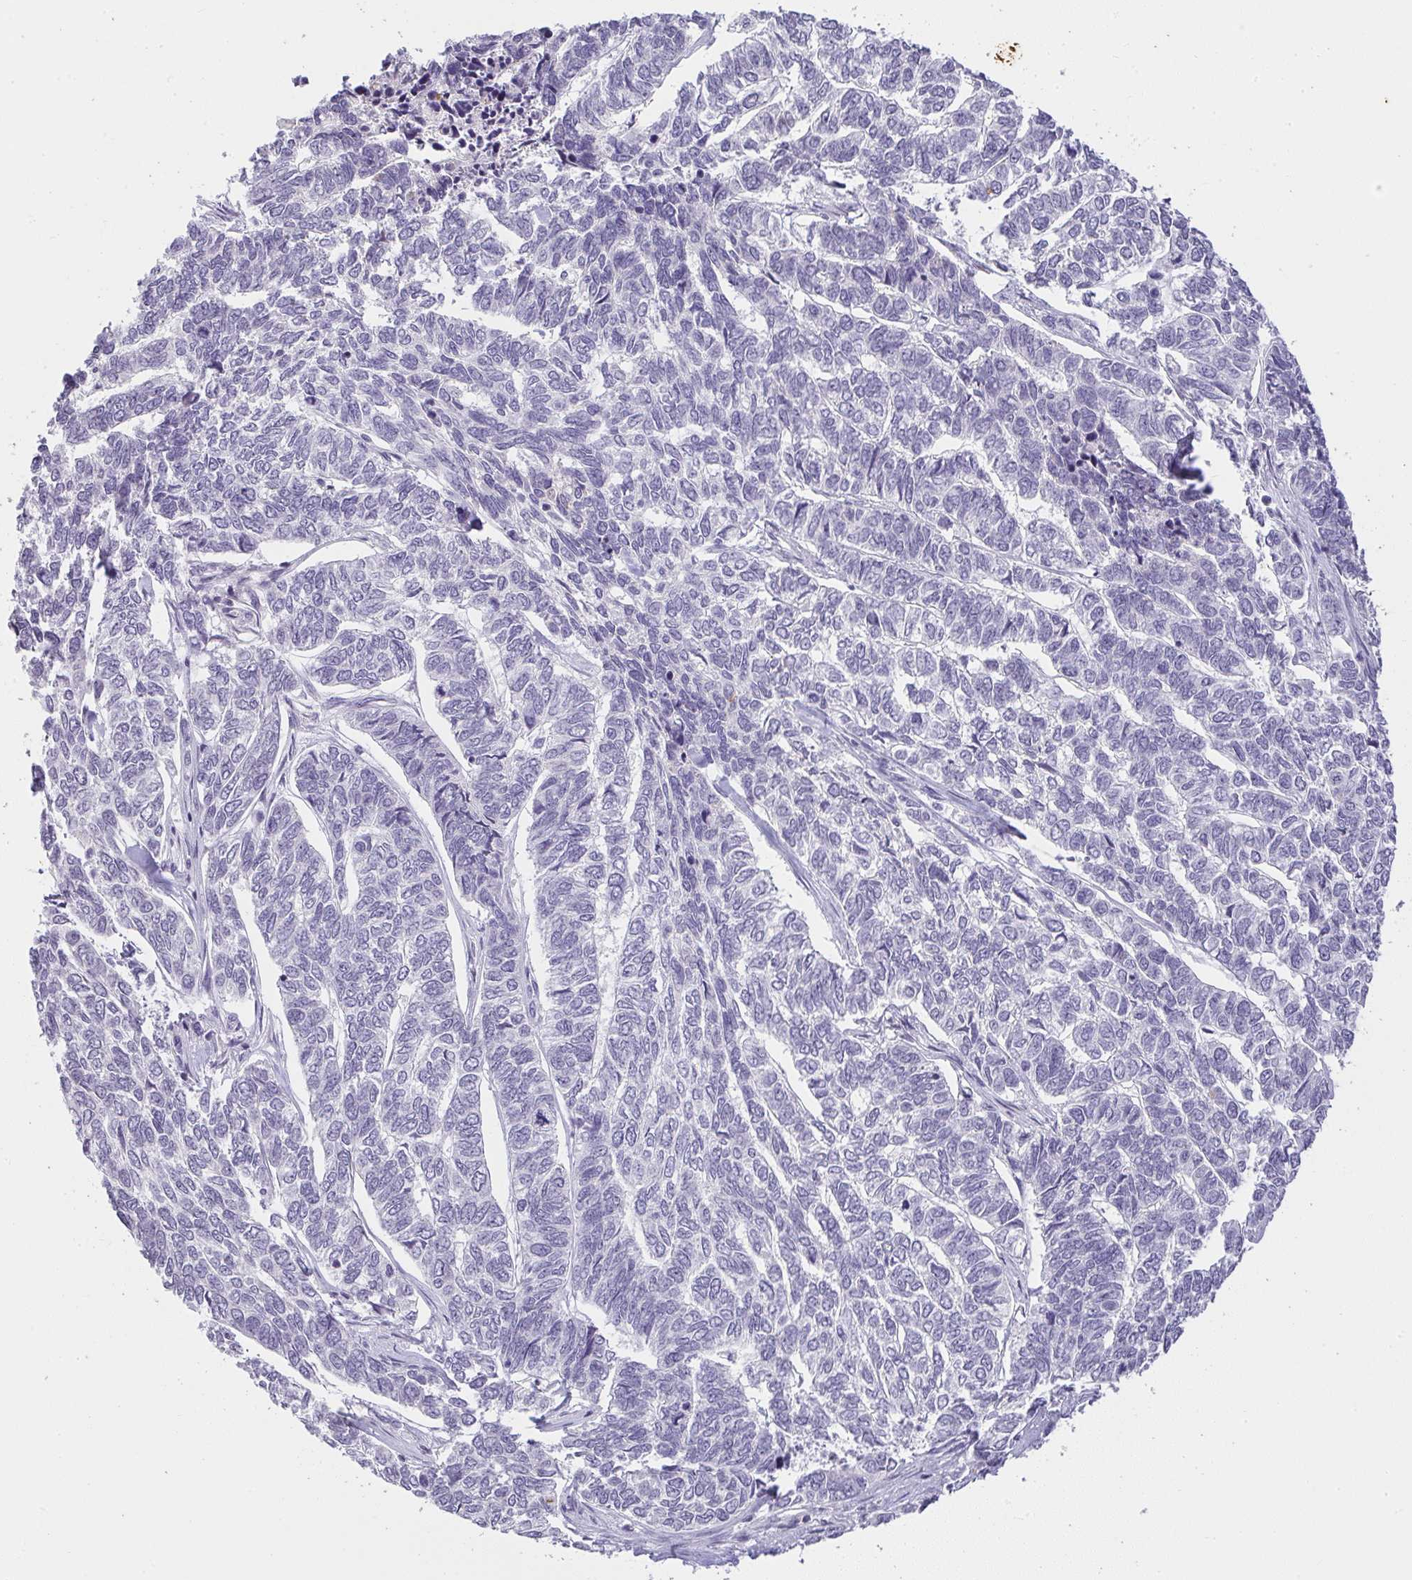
{"staining": {"intensity": "negative", "quantity": "none", "location": "none"}, "tissue": "skin cancer", "cell_type": "Tumor cells", "image_type": "cancer", "snomed": [{"axis": "morphology", "description": "Basal cell carcinoma"}, {"axis": "topography", "description": "Skin"}], "caption": "Immunohistochemistry (IHC) of basal cell carcinoma (skin) exhibits no positivity in tumor cells.", "gene": "CACNA1S", "patient": {"sex": "female", "age": 65}}